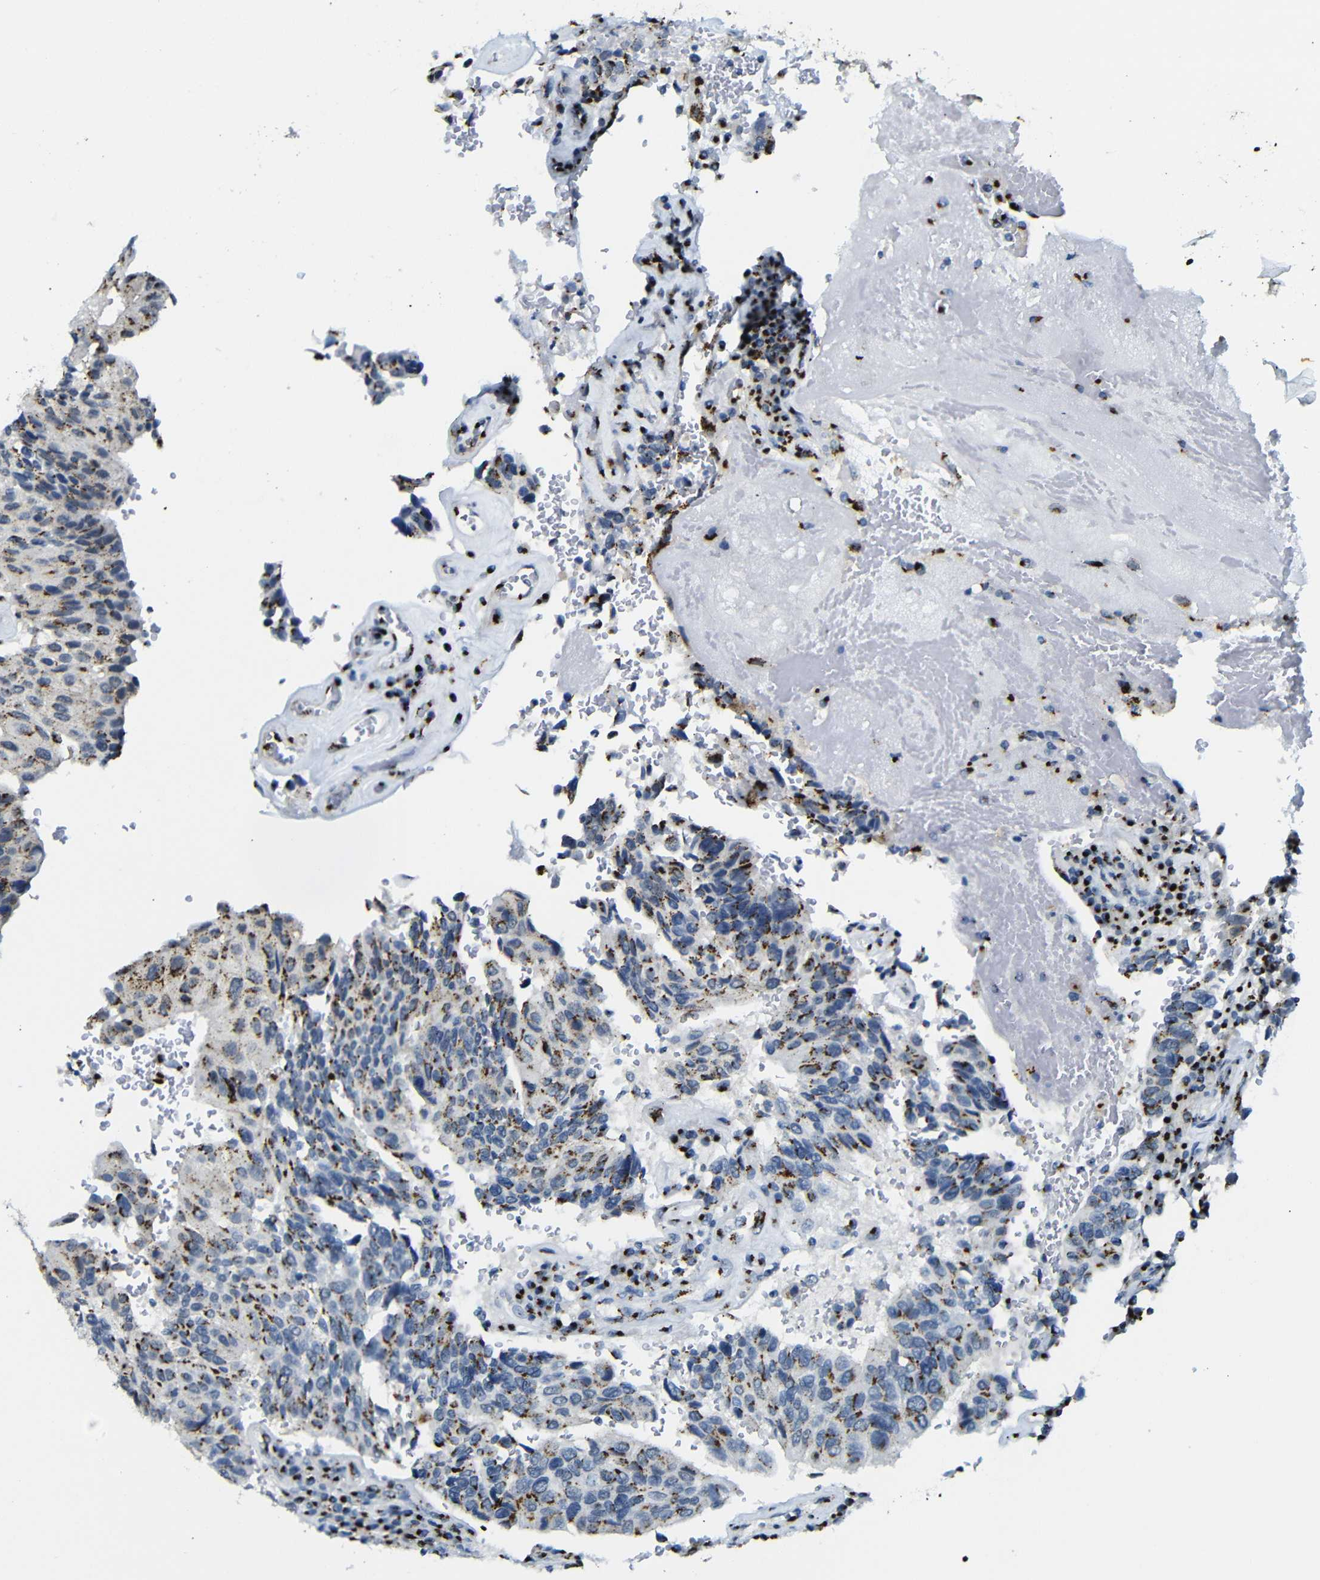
{"staining": {"intensity": "moderate", "quantity": ">75%", "location": "cytoplasmic/membranous"}, "tissue": "urothelial cancer", "cell_type": "Tumor cells", "image_type": "cancer", "snomed": [{"axis": "morphology", "description": "Urothelial carcinoma, High grade"}, {"axis": "topography", "description": "Urinary bladder"}], "caption": "Protein staining by IHC displays moderate cytoplasmic/membranous expression in about >75% of tumor cells in urothelial cancer. (DAB IHC, brown staining for protein, blue staining for nuclei).", "gene": "TGOLN2", "patient": {"sex": "male", "age": 66}}